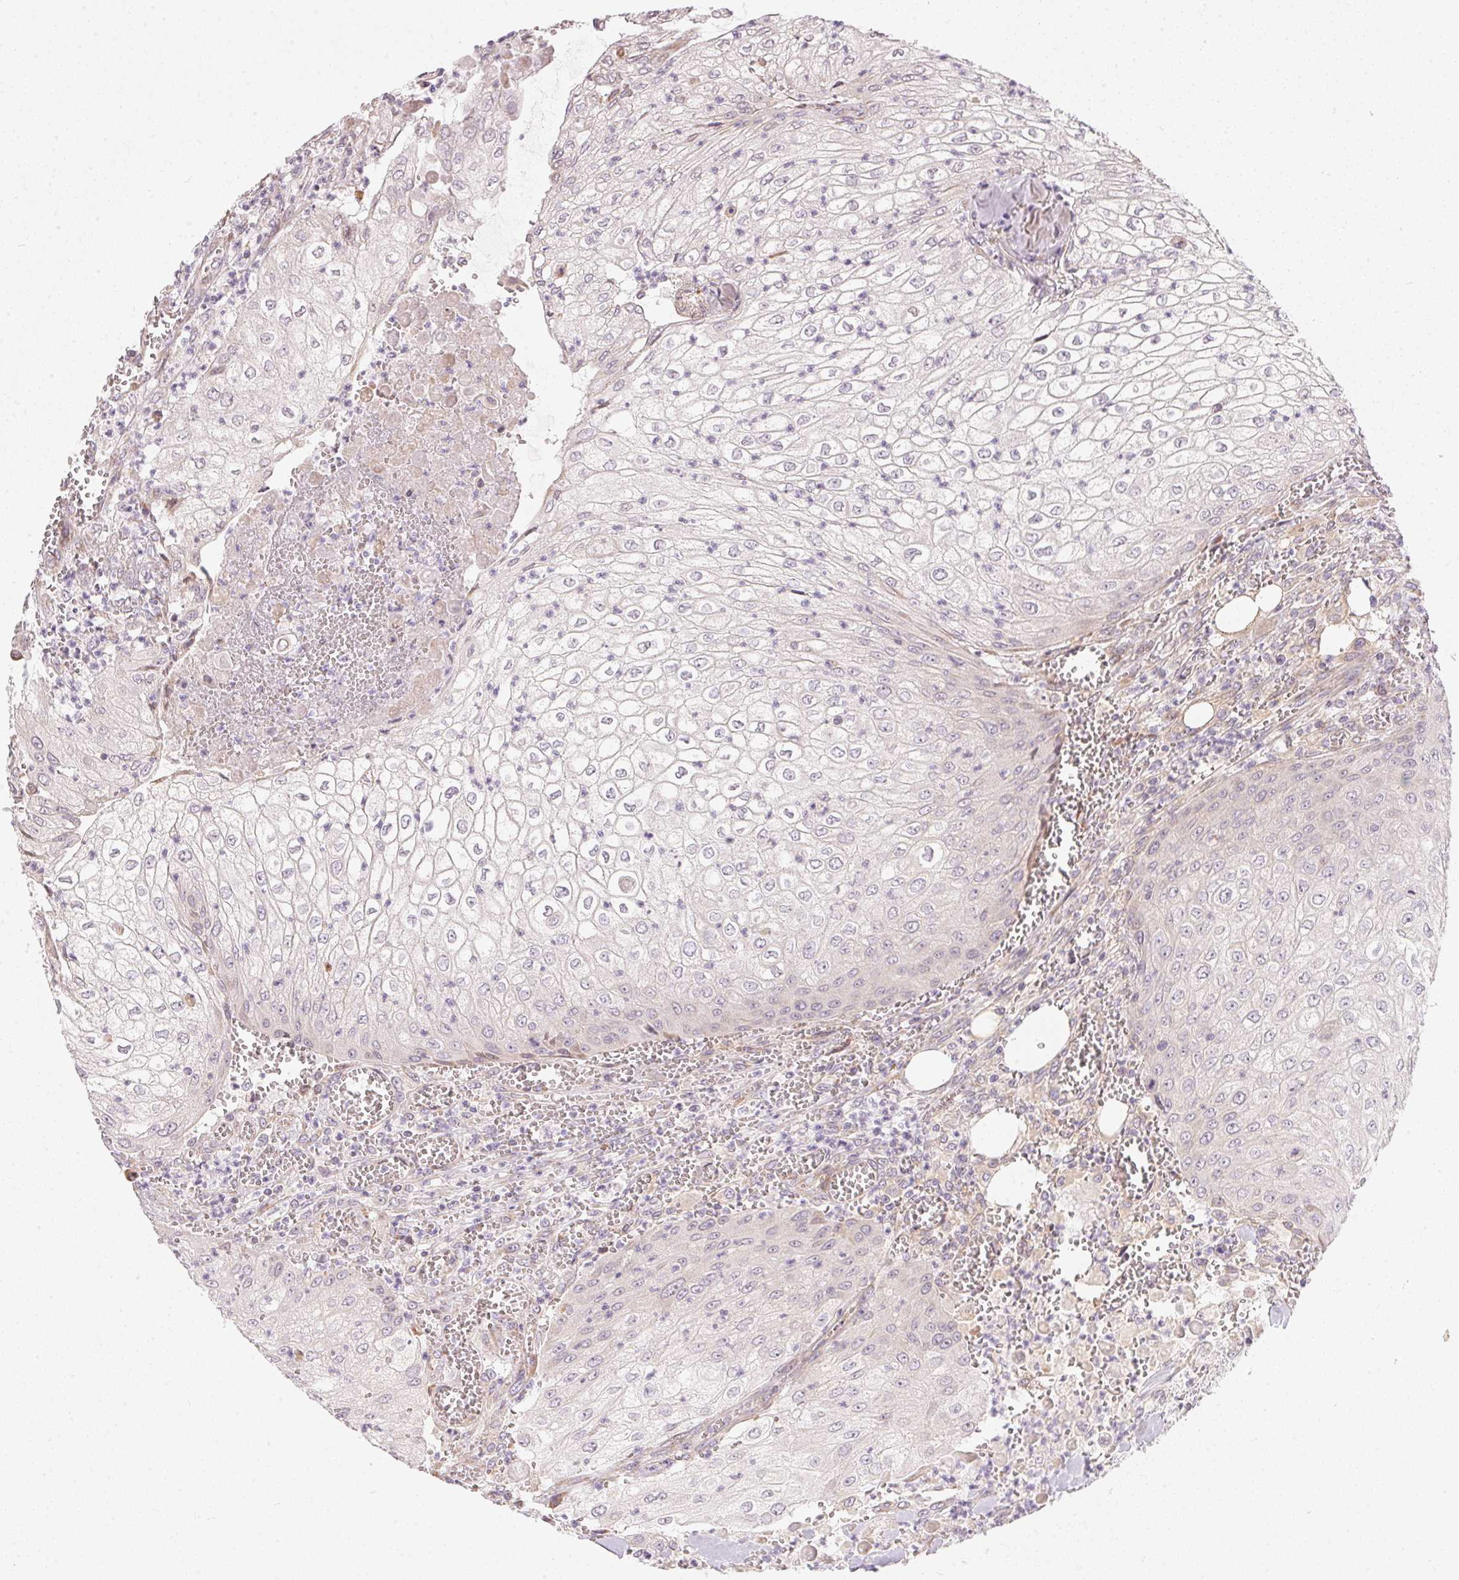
{"staining": {"intensity": "negative", "quantity": "none", "location": "none"}, "tissue": "urothelial cancer", "cell_type": "Tumor cells", "image_type": "cancer", "snomed": [{"axis": "morphology", "description": "Urothelial carcinoma, High grade"}, {"axis": "topography", "description": "Urinary bladder"}], "caption": "Micrograph shows no protein positivity in tumor cells of urothelial cancer tissue.", "gene": "VWA5B2", "patient": {"sex": "male", "age": 62}}